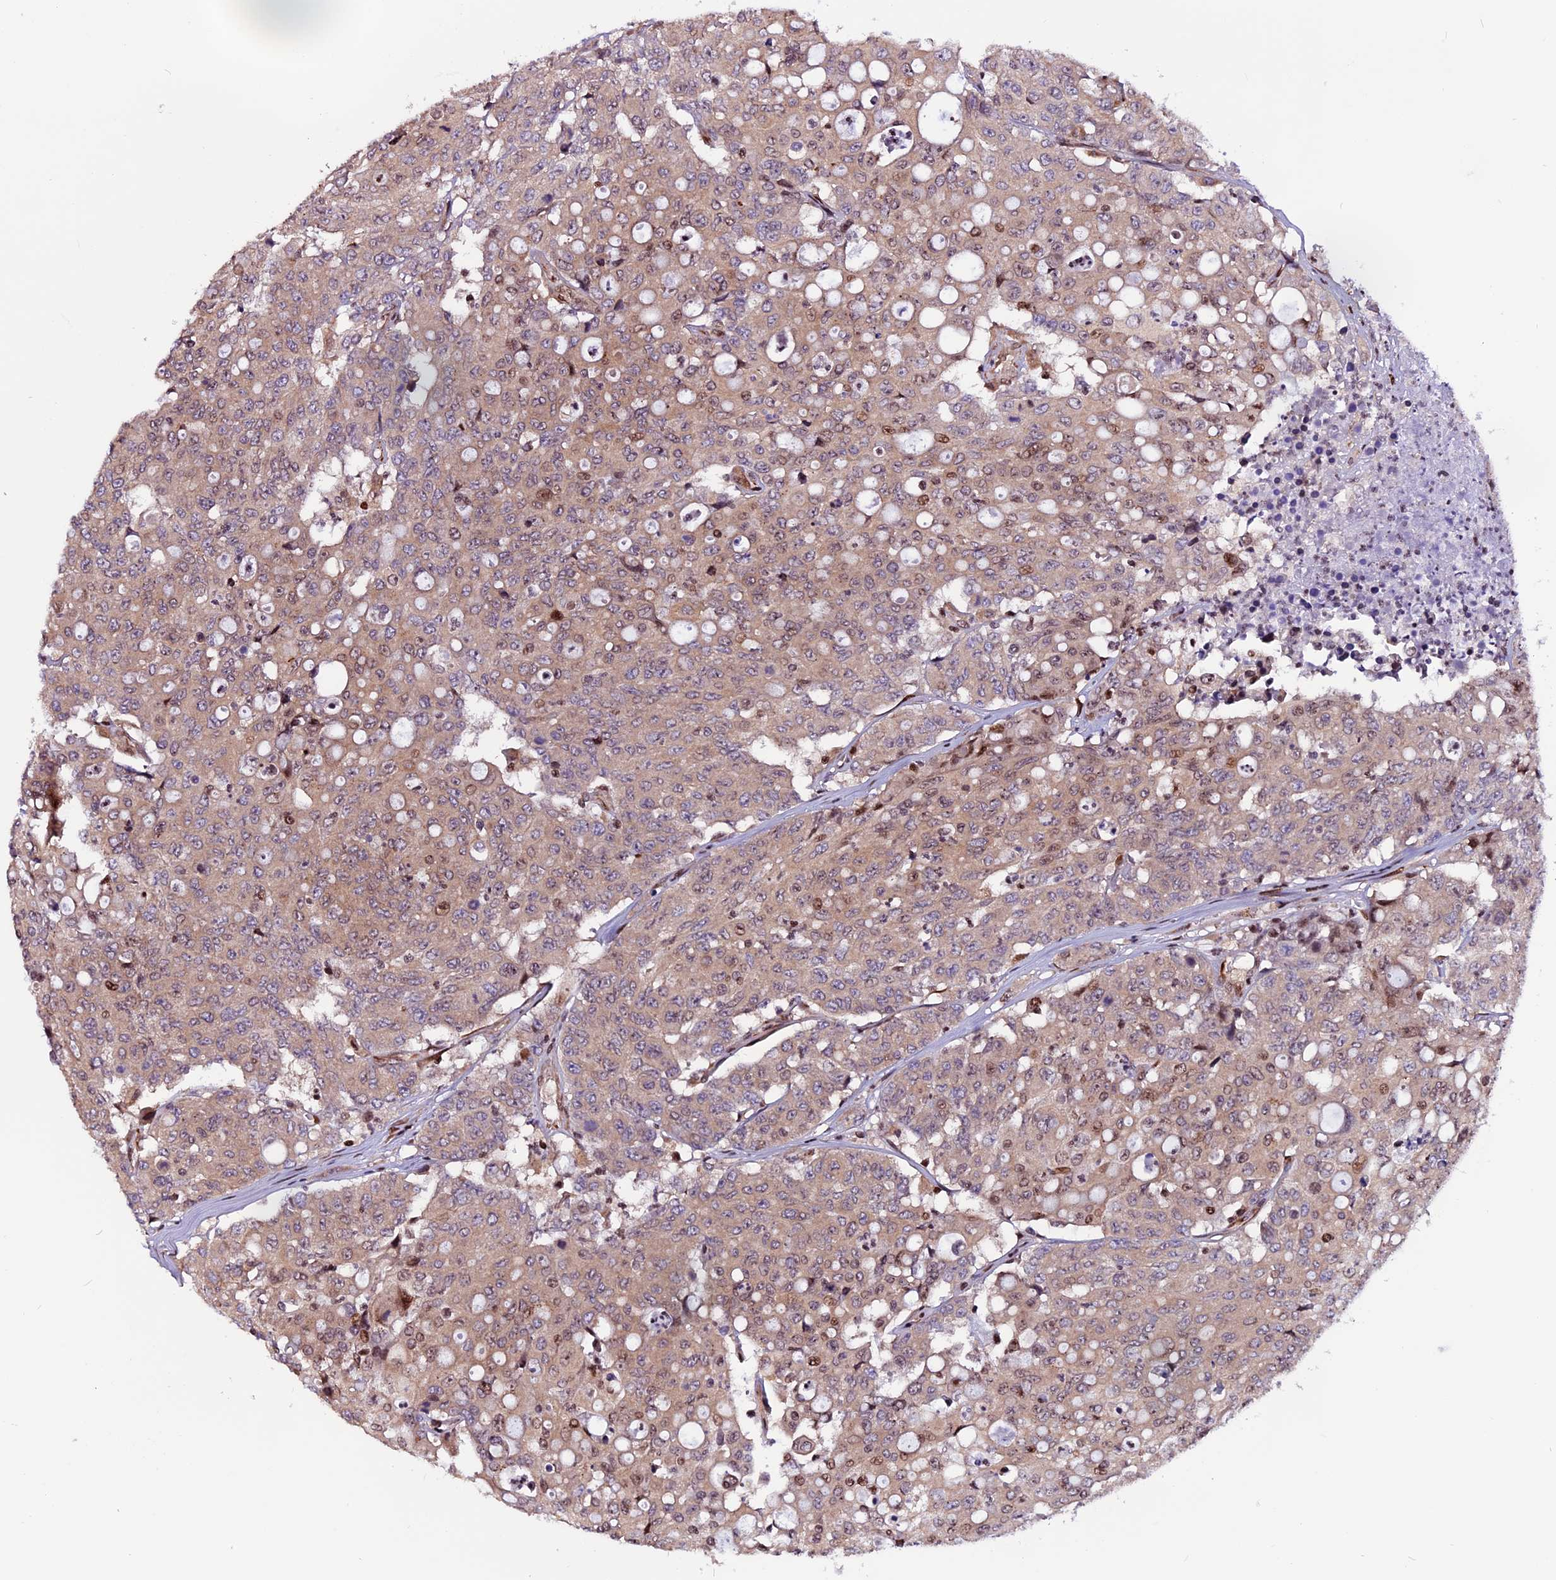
{"staining": {"intensity": "moderate", "quantity": "<25%", "location": "cytoplasmic/membranous,nuclear"}, "tissue": "colorectal cancer", "cell_type": "Tumor cells", "image_type": "cancer", "snomed": [{"axis": "morphology", "description": "Adenocarcinoma, NOS"}, {"axis": "topography", "description": "Colon"}], "caption": "Approximately <25% of tumor cells in adenocarcinoma (colorectal) exhibit moderate cytoplasmic/membranous and nuclear protein expression as visualized by brown immunohistochemical staining.", "gene": "RINL", "patient": {"sex": "male", "age": 51}}